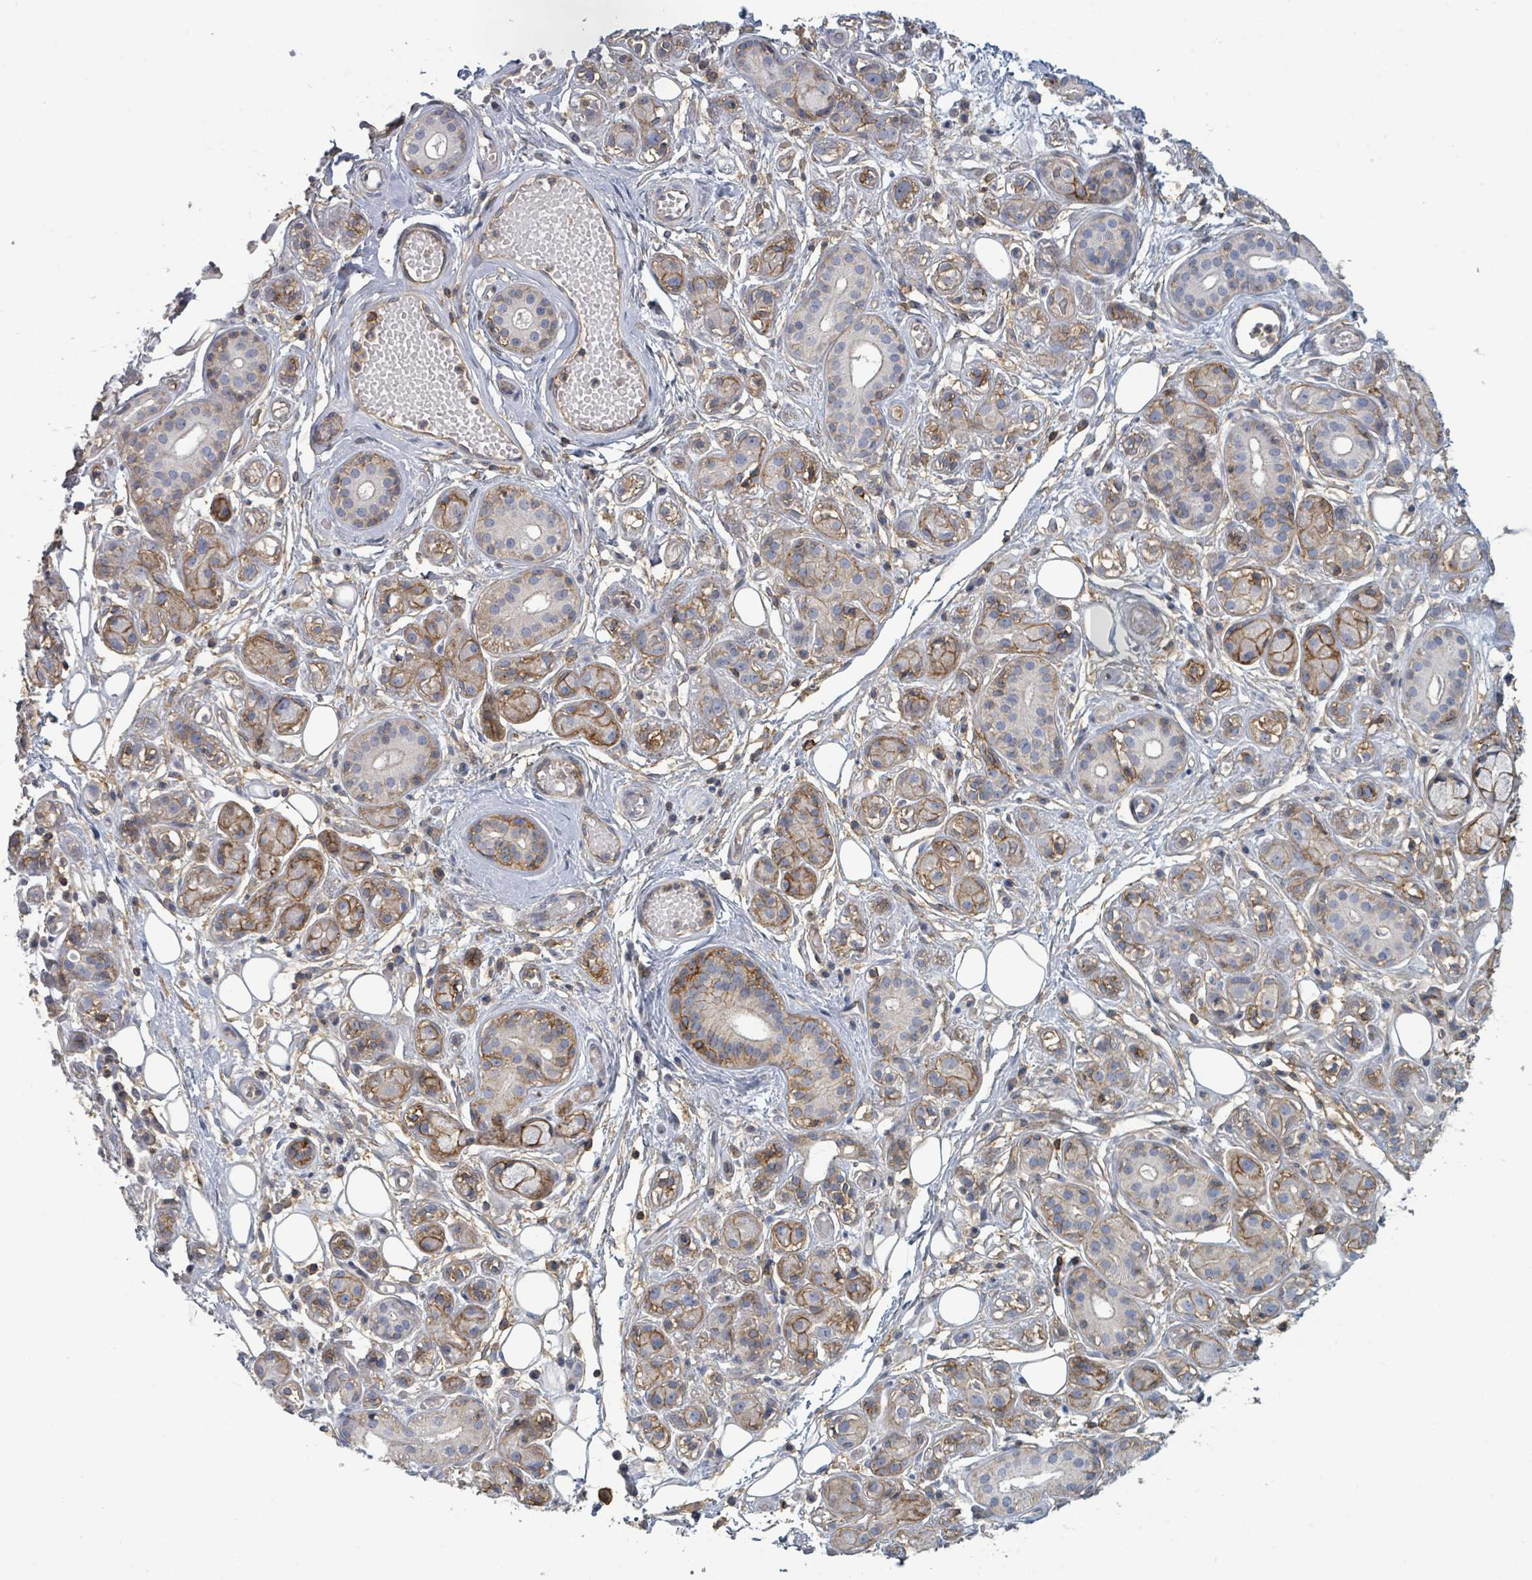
{"staining": {"intensity": "moderate", "quantity": ">75%", "location": "cytoplasmic/membranous"}, "tissue": "salivary gland", "cell_type": "Glandular cells", "image_type": "normal", "snomed": [{"axis": "morphology", "description": "Normal tissue, NOS"}, {"axis": "topography", "description": "Salivary gland"}], "caption": "Glandular cells demonstrate medium levels of moderate cytoplasmic/membranous expression in approximately >75% of cells in normal salivary gland. (IHC, brightfield microscopy, high magnification).", "gene": "TNFRSF14", "patient": {"sex": "male", "age": 54}}